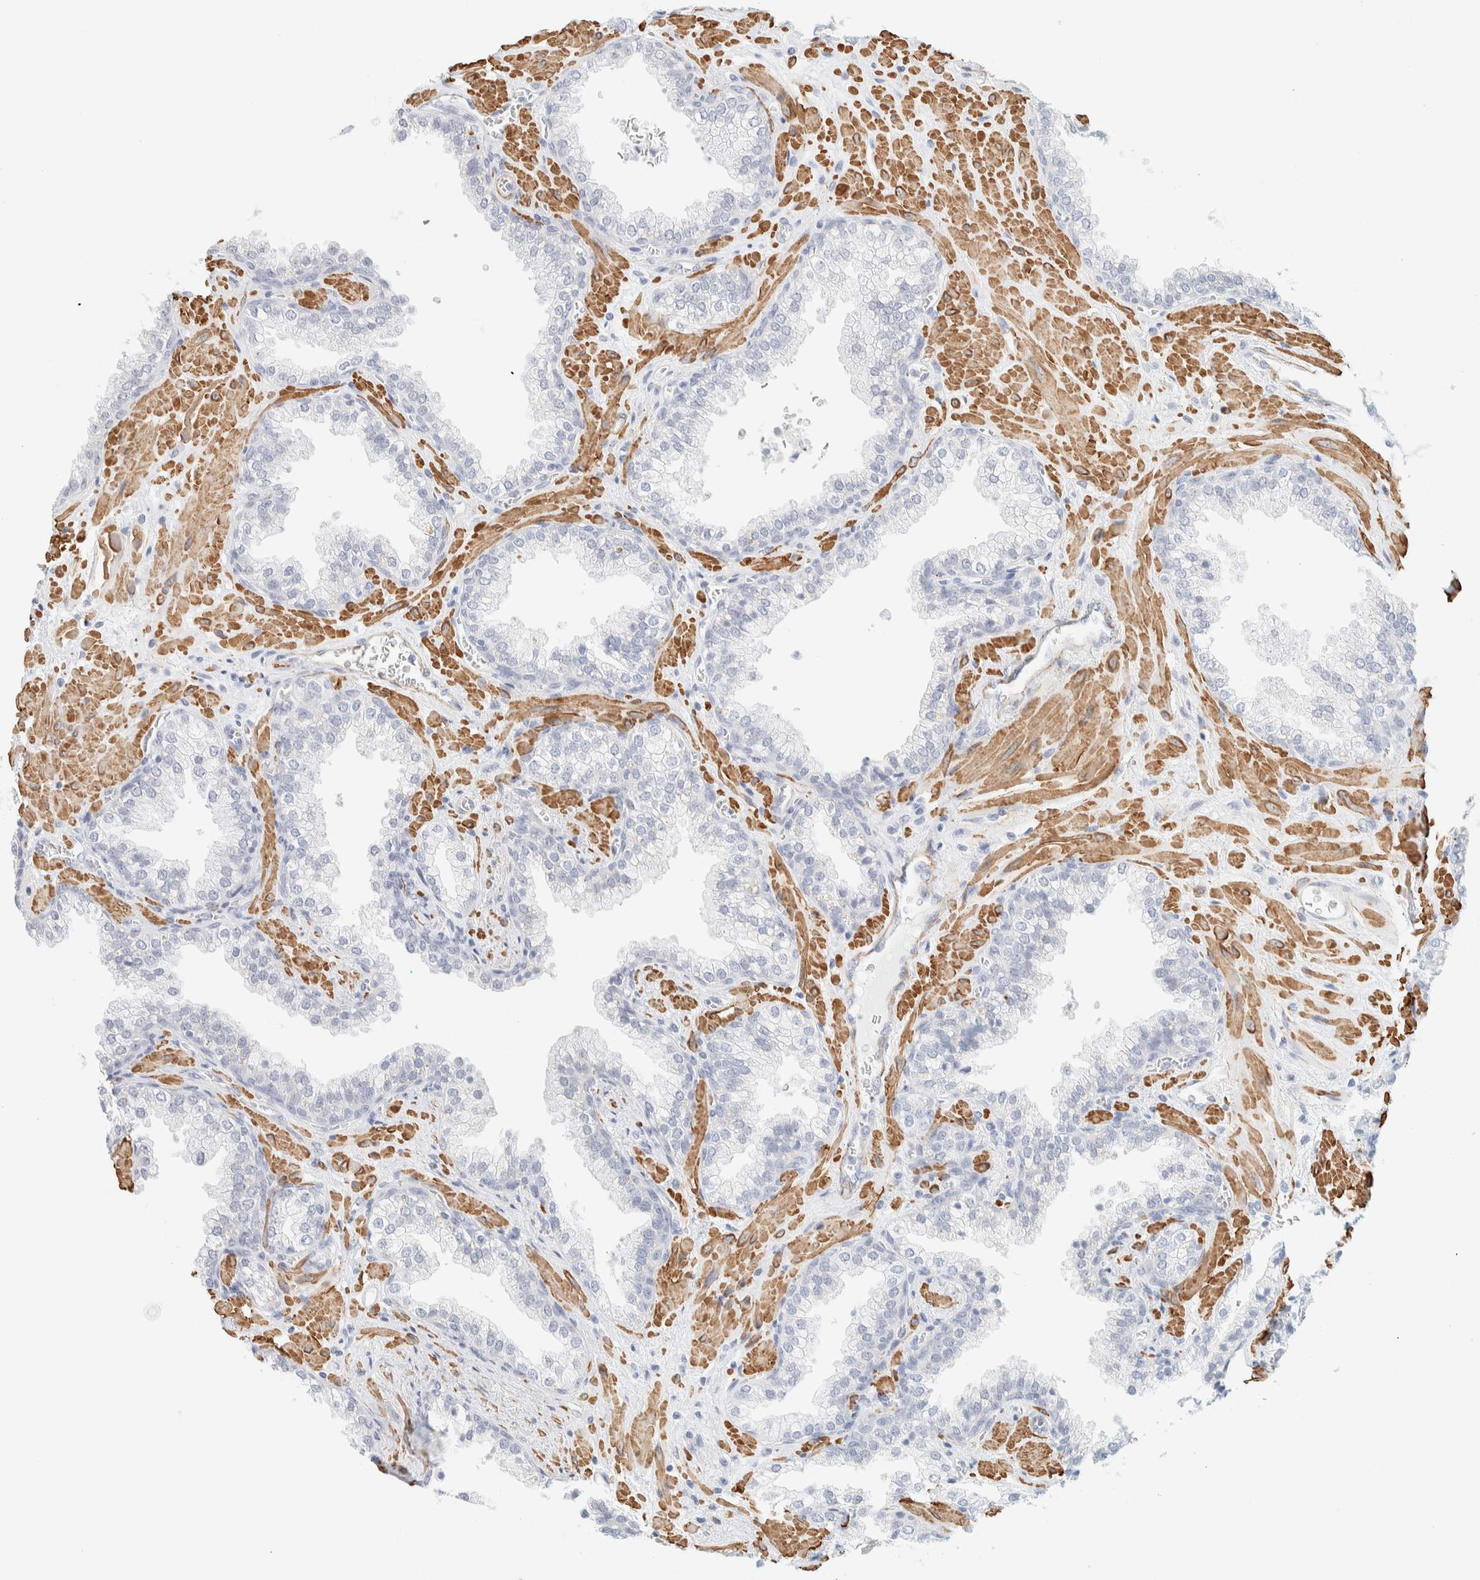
{"staining": {"intensity": "negative", "quantity": "none", "location": "none"}, "tissue": "prostate cancer", "cell_type": "Tumor cells", "image_type": "cancer", "snomed": [{"axis": "morphology", "description": "Adenocarcinoma, Low grade"}, {"axis": "topography", "description": "Prostate"}], "caption": "The IHC histopathology image has no significant expression in tumor cells of prostate cancer tissue.", "gene": "AFMID", "patient": {"sex": "male", "age": 71}}